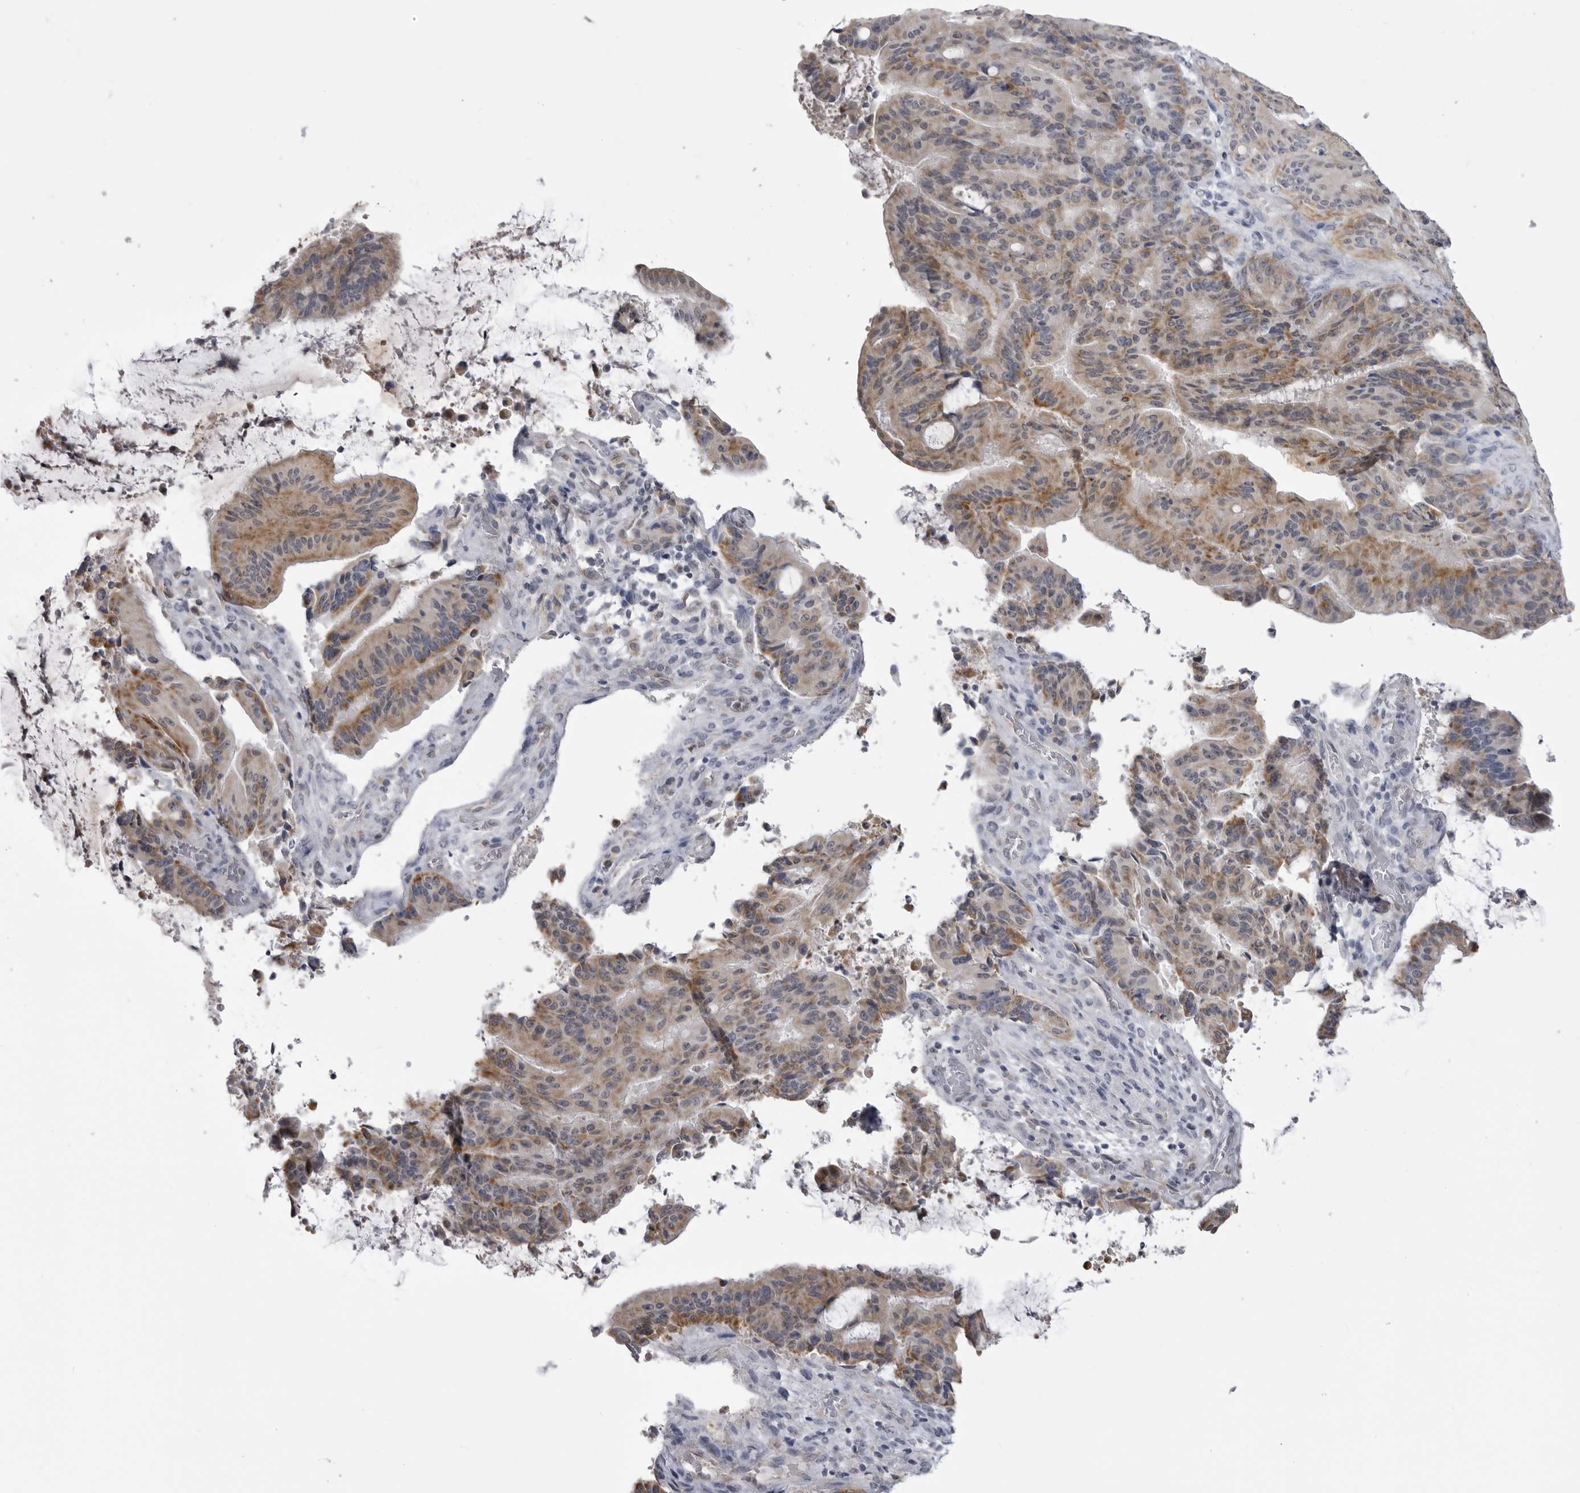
{"staining": {"intensity": "moderate", "quantity": "25%-75%", "location": "cytoplasmic/membranous"}, "tissue": "liver cancer", "cell_type": "Tumor cells", "image_type": "cancer", "snomed": [{"axis": "morphology", "description": "Normal tissue, NOS"}, {"axis": "morphology", "description": "Cholangiocarcinoma"}, {"axis": "topography", "description": "Liver"}, {"axis": "topography", "description": "Peripheral nerve tissue"}], "caption": "Immunohistochemical staining of human liver cancer (cholangiocarcinoma) shows medium levels of moderate cytoplasmic/membranous staining in about 25%-75% of tumor cells.", "gene": "FH", "patient": {"sex": "female", "age": 73}}